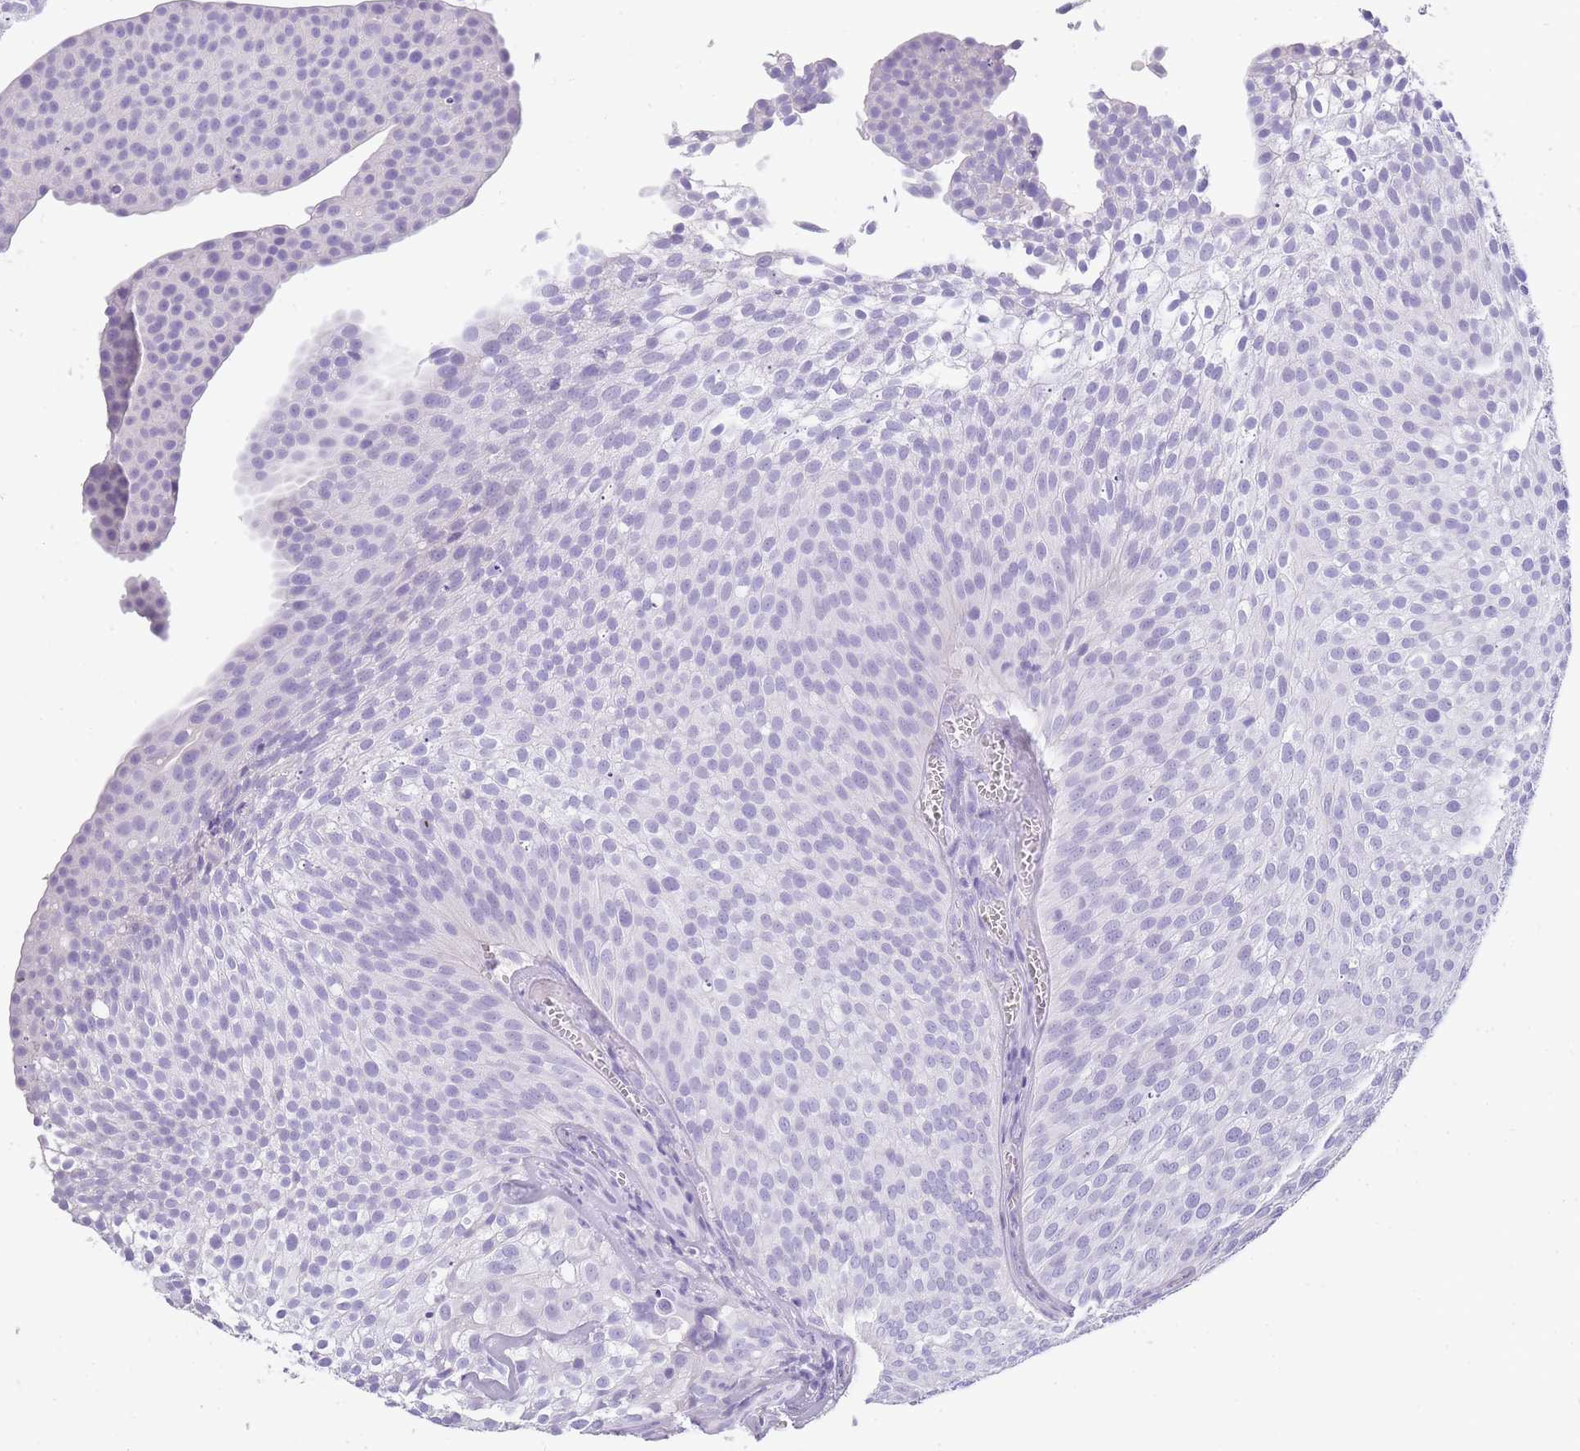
{"staining": {"intensity": "negative", "quantity": "none", "location": "none"}, "tissue": "urothelial cancer", "cell_type": "Tumor cells", "image_type": "cancer", "snomed": [{"axis": "morphology", "description": "Urothelial carcinoma, Low grade"}, {"axis": "topography", "description": "Urinary bladder"}], "caption": "There is no significant staining in tumor cells of low-grade urothelial carcinoma.", "gene": "TCP11", "patient": {"sex": "male", "age": 91}}